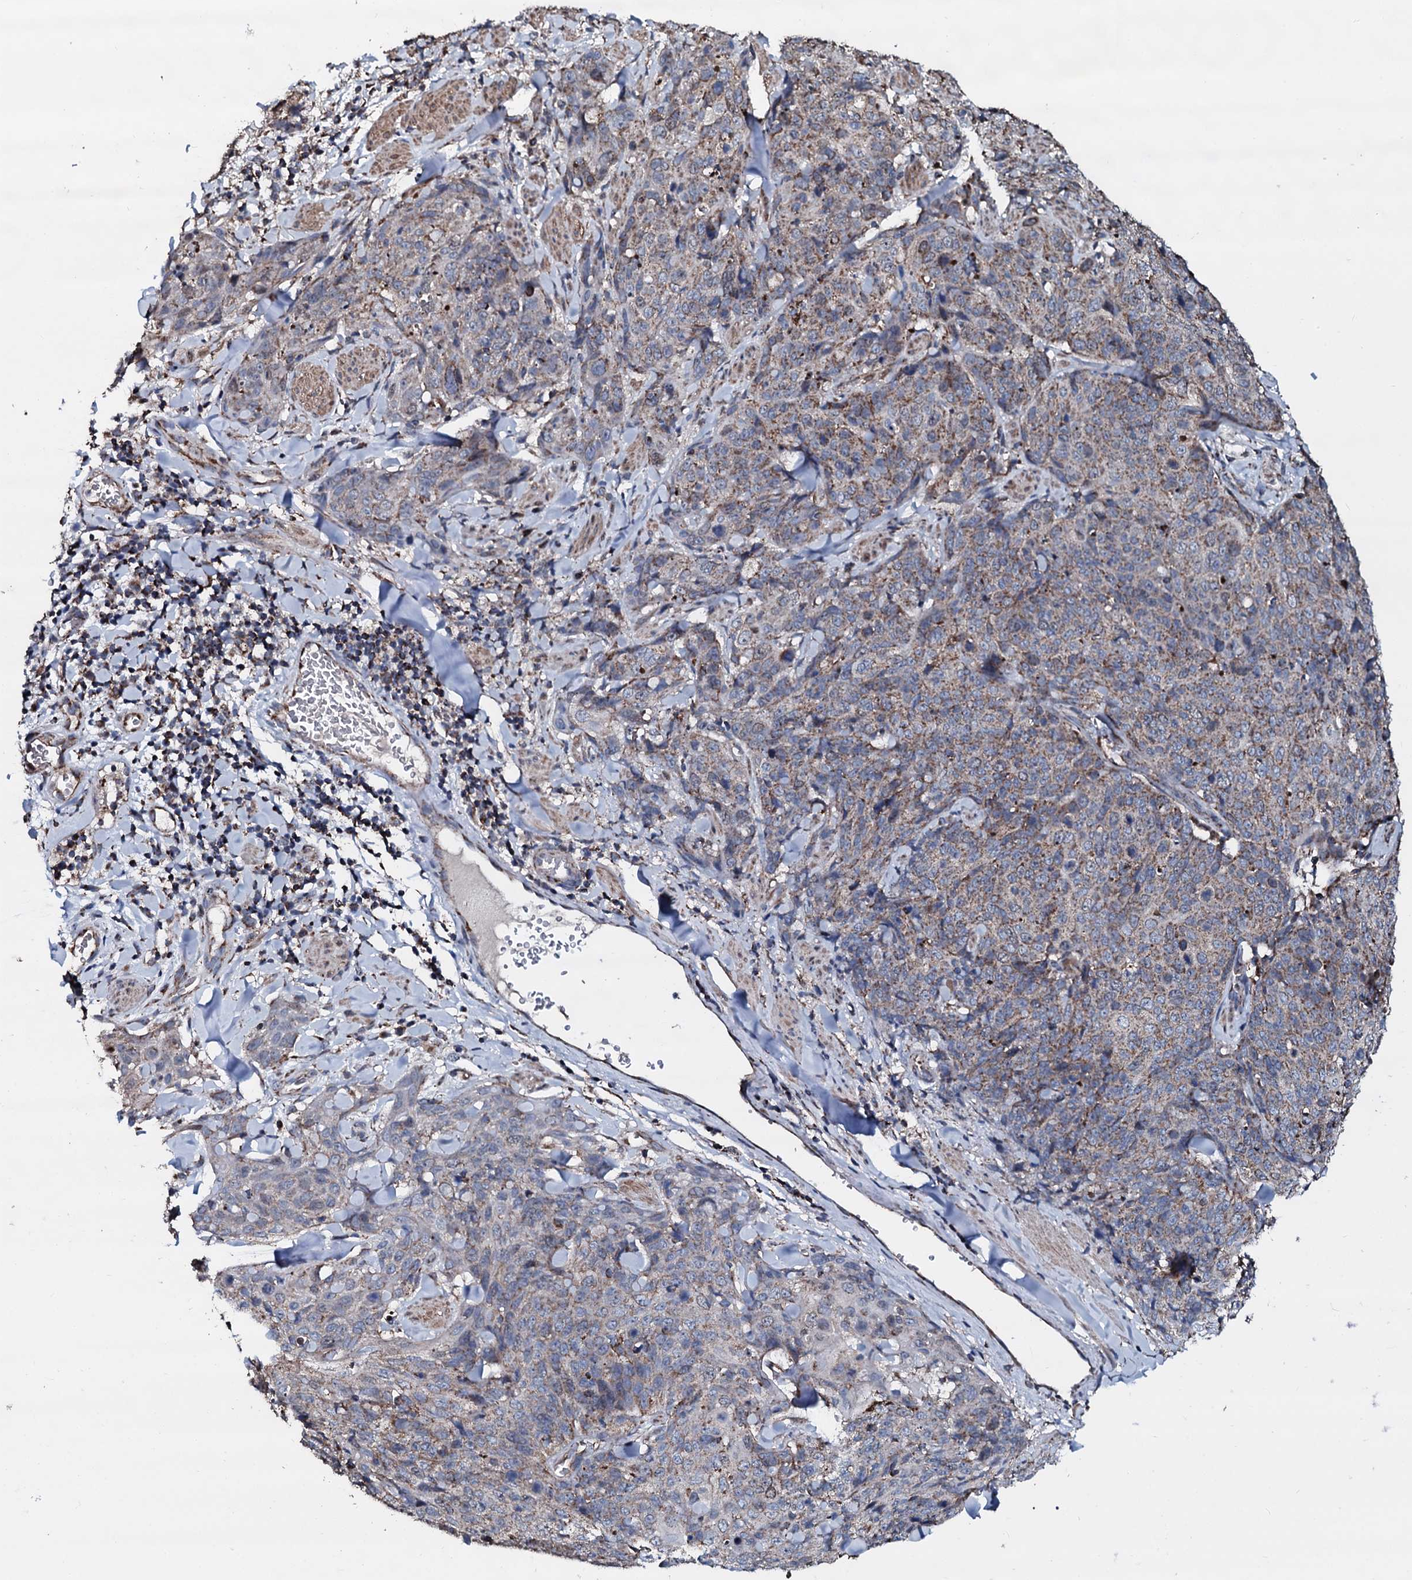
{"staining": {"intensity": "moderate", "quantity": "25%-75%", "location": "cytoplasmic/membranous"}, "tissue": "skin cancer", "cell_type": "Tumor cells", "image_type": "cancer", "snomed": [{"axis": "morphology", "description": "Squamous cell carcinoma, NOS"}, {"axis": "topography", "description": "Skin"}, {"axis": "topography", "description": "Vulva"}], "caption": "Skin cancer (squamous cell carcinoma) tissue shows moderate cytoplasmic/membranous expression in approximately 25%-75% of tumor cells", "gene": "DYNC2I2", "patient": {"sex": "female", "age": 85}}